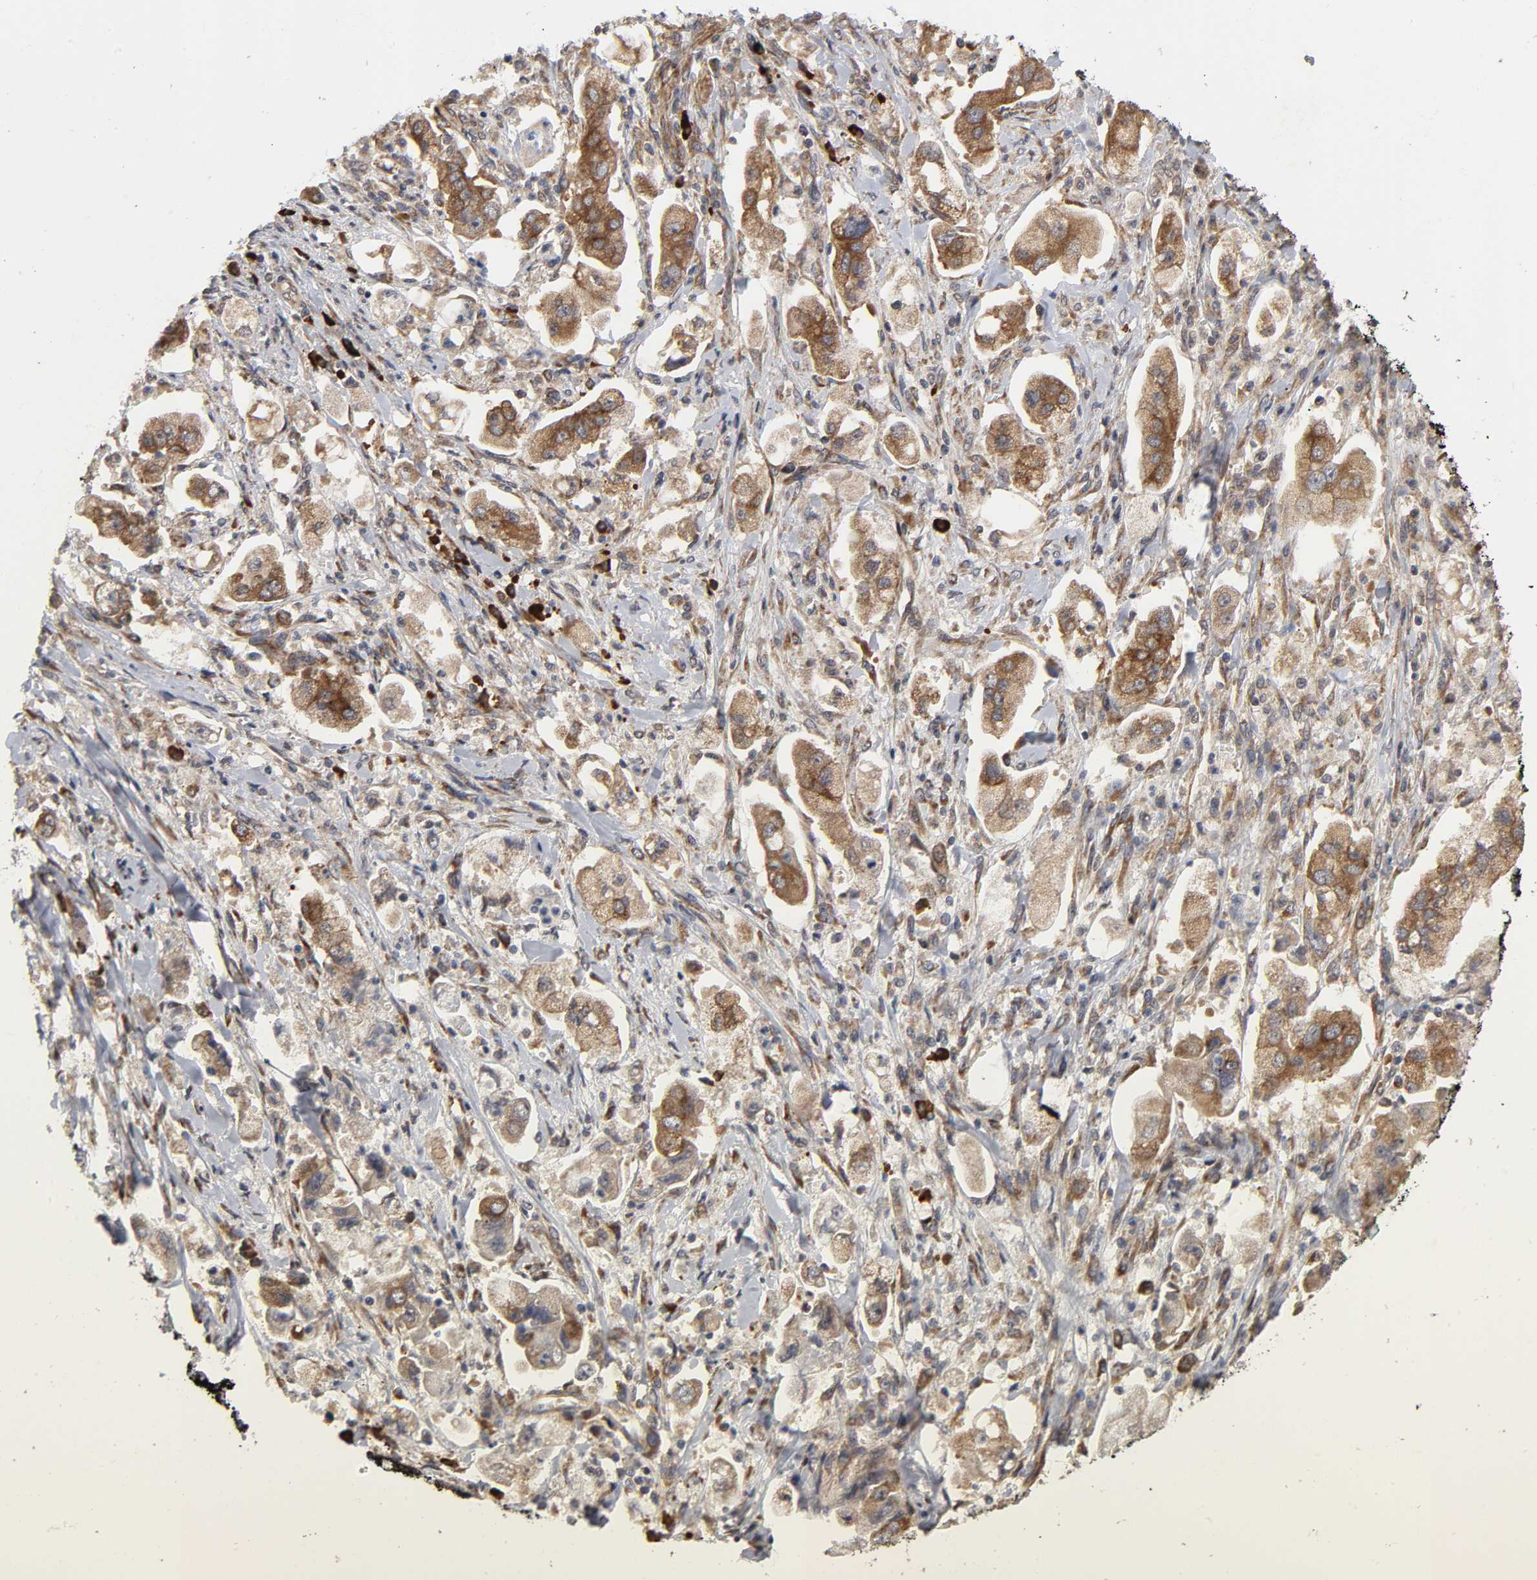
{"staining": {"intensity": "moderate", "quantity": ">75%", "location": "cytoplasmic/membranous"}, "tissue": "stomach cancer", "cell_type": "Tumor cells", "image_type": "cancer", "snomed": [{"axis": "morphology", "description": "Adenocarcinoma, NOS"}, {"axis": "topography", "description": "Stomach"}], "caption": "A histopathology image of human stomach adenocarcinoma stained for a protein exhibits moderate cytoplasmic/membranous brown staining in tumor cells.", "gene": "SLC30A9", "patient": {"sex": "male", "age": 62}}